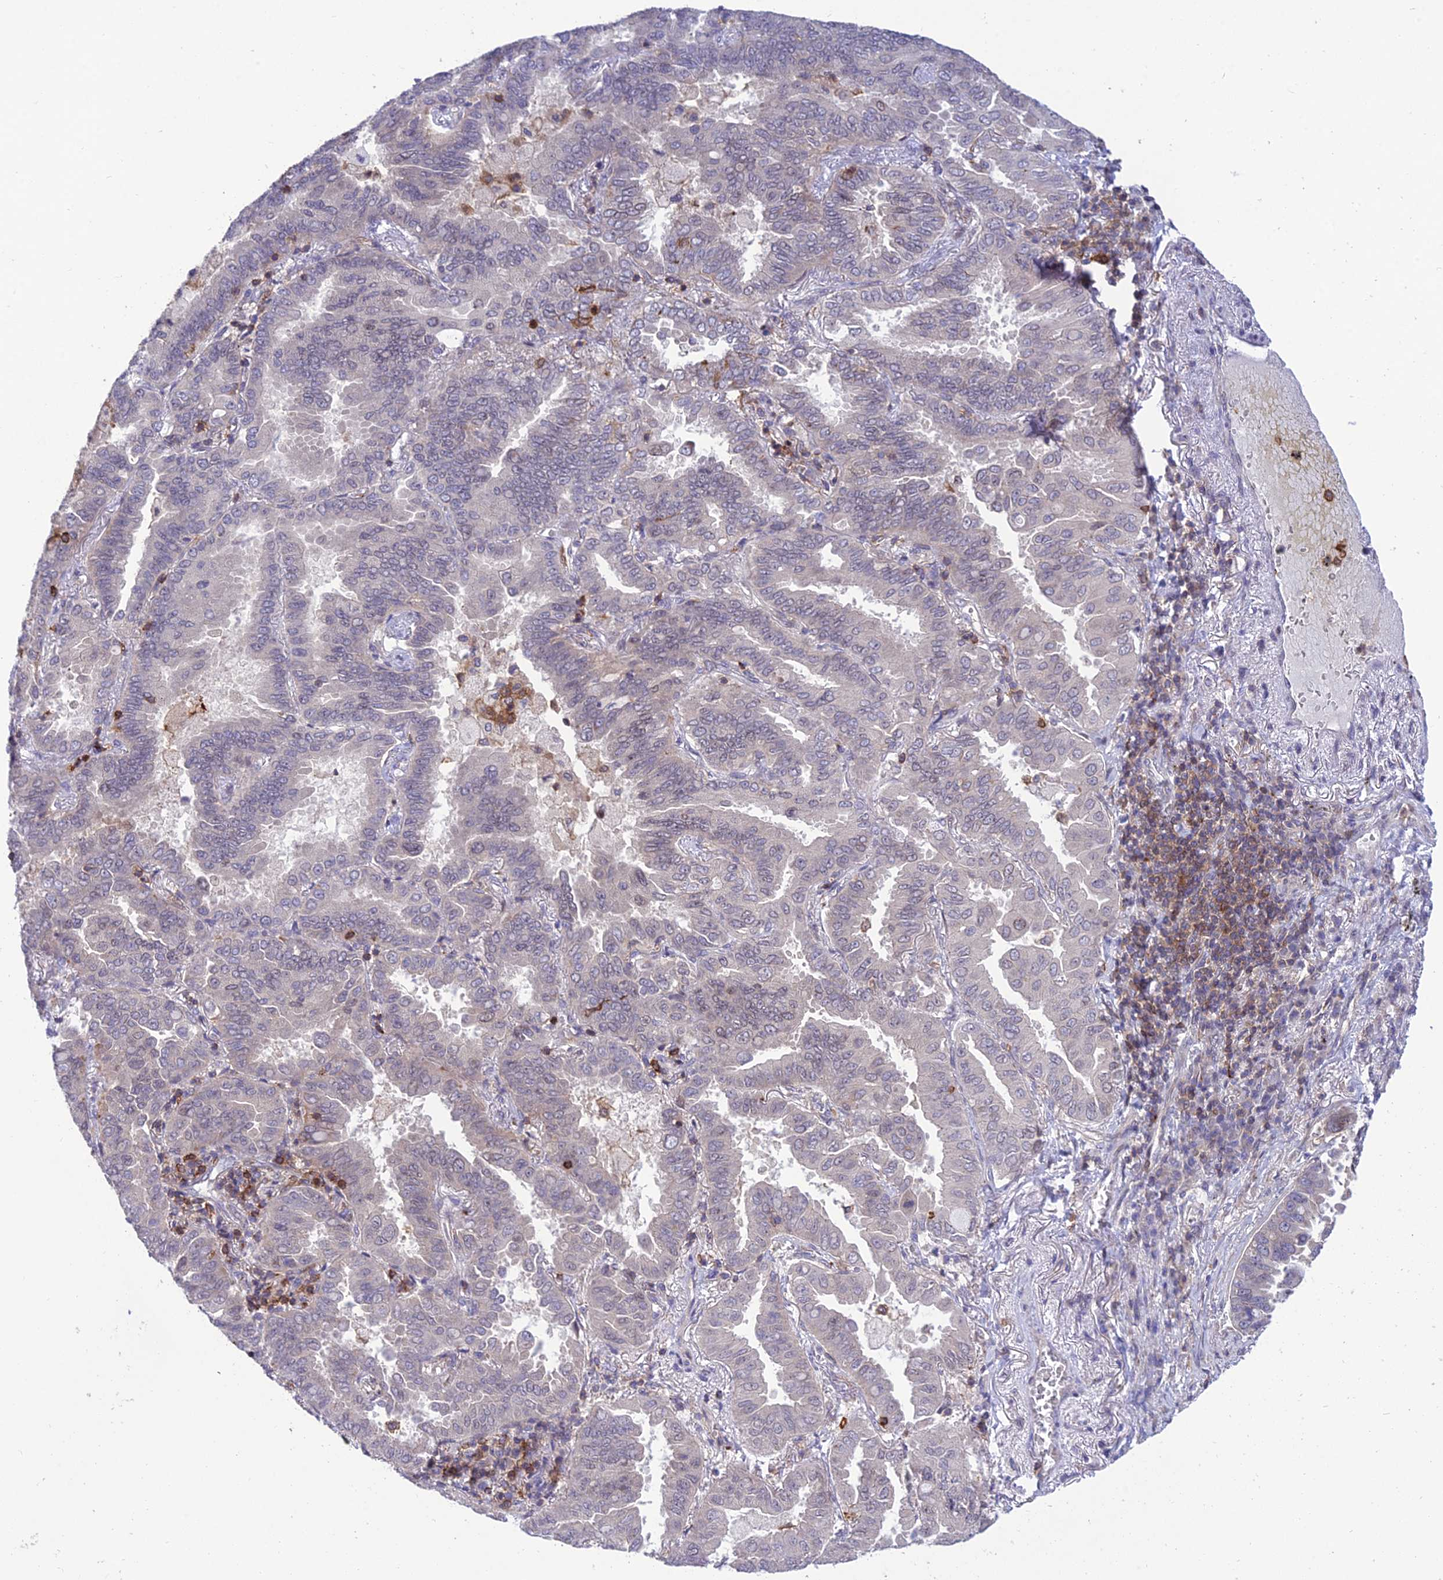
{"staining": {"intensity": "negative", "quantity": "none", "location": "none"}, "tissue": "lung cancer", "cell_type": "Tumor cells", "image_type": "cancer", "snomed": [{"axis": "morphology", "description": "Adenocarcinoma, NOS"}, {"axis": "topography", "description": "Lung"}], "caption": "High power microscopy histopathology image of an immunohistochemistry image of lung adenocarcinoma, revealing no significant expression in tumor cells.", "gene": "FAM76A", "patient": {"sex": "male", "age": 64}}